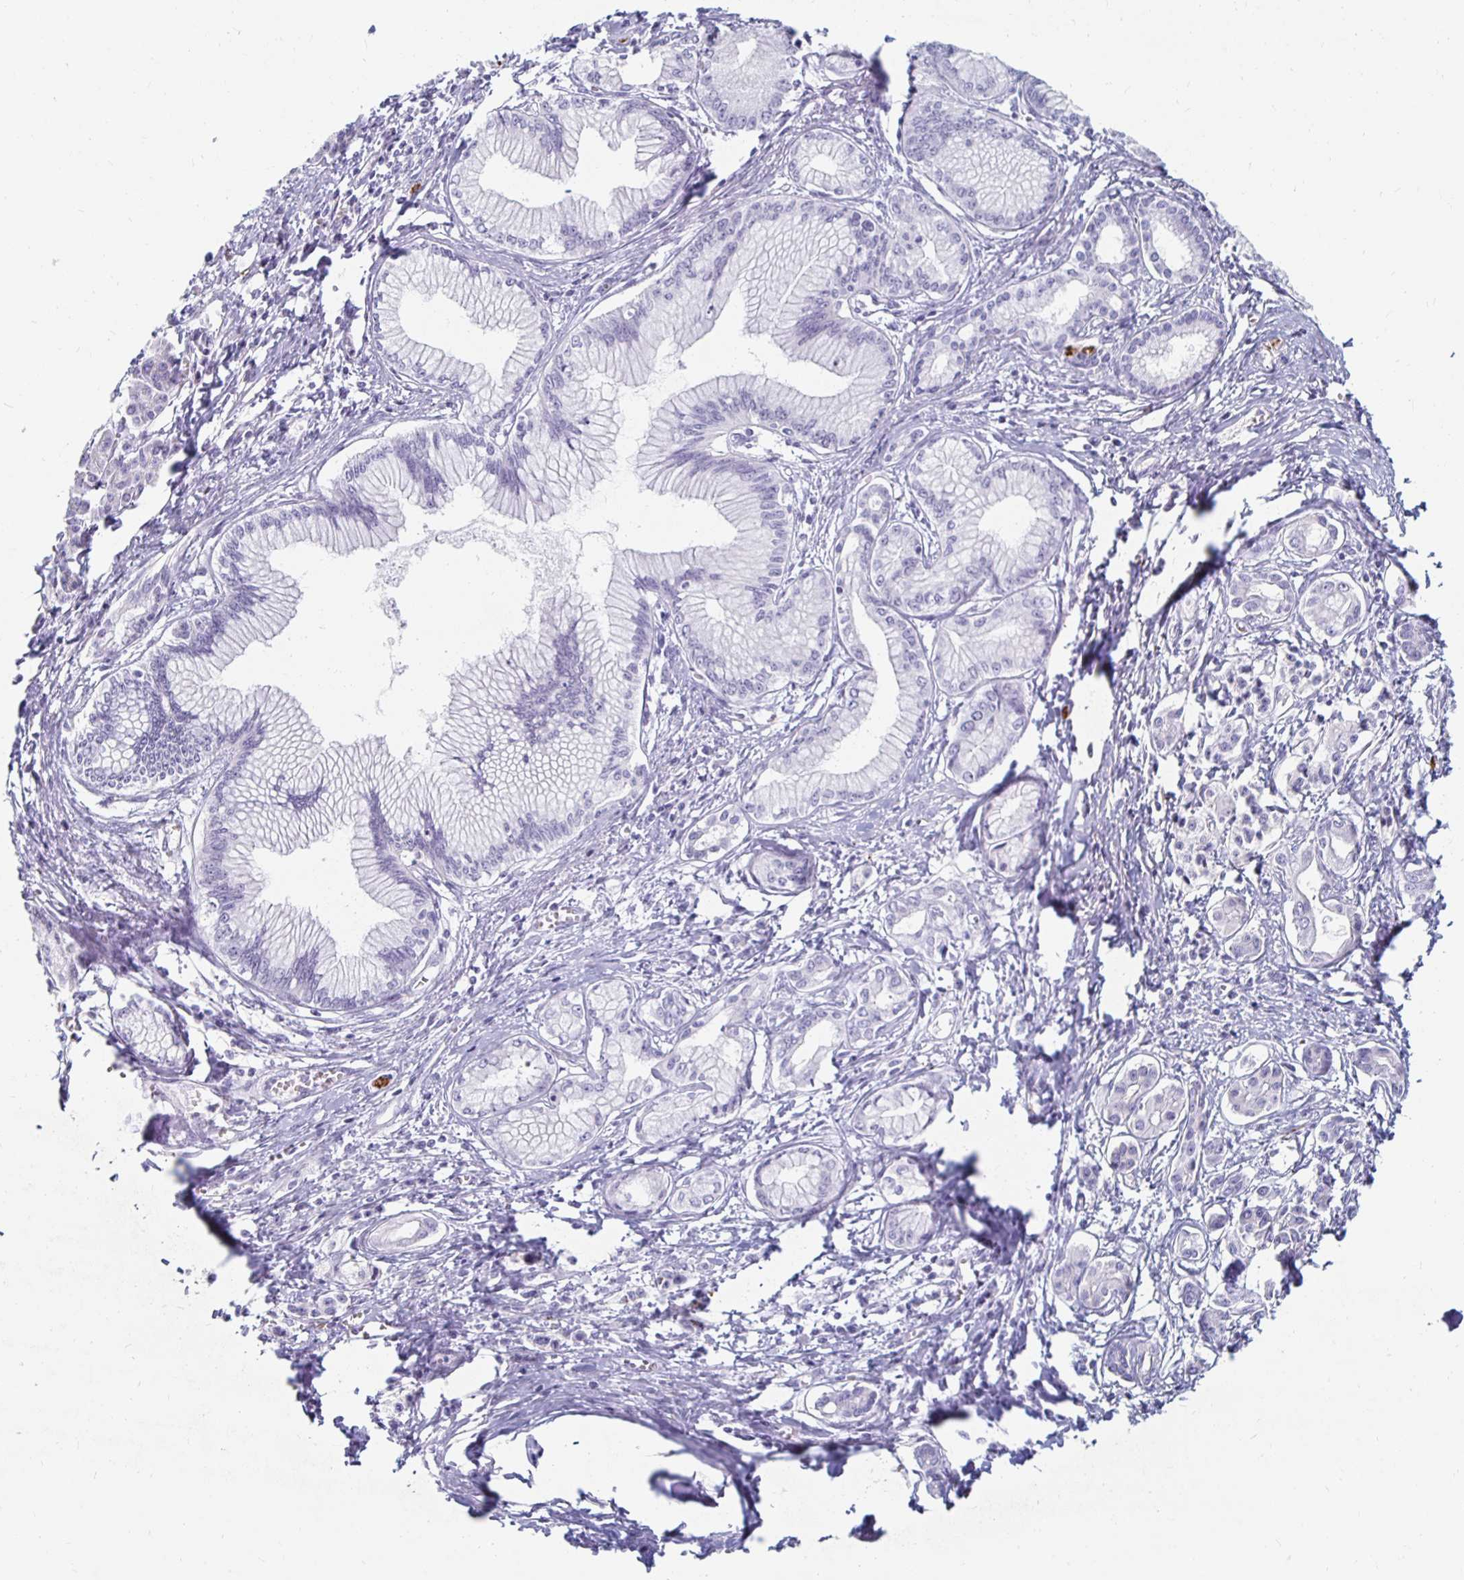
{"staining": {"intensity": "negative", "quantity": "none", "location": "none"}, "tissue": "pancreatic cancer", "cell_type": "Tumor cells", "image_type": "cancer", "snomed": [{"axis": "morphology", "description": "Adenocarcinoma, NOS"}, {"axis": "topography", "description": "Pancreas"}], "caption": "This photomicrograph is of pancreatic adenocarcinoma stained with immunohistochemistry (IHC) to label a protein in brown with the nuclei are counter-stained blue. There is no positivity in tumor cells.", "gene": "KCNQ2", "patient": {"sex": "female", "age": 68}}